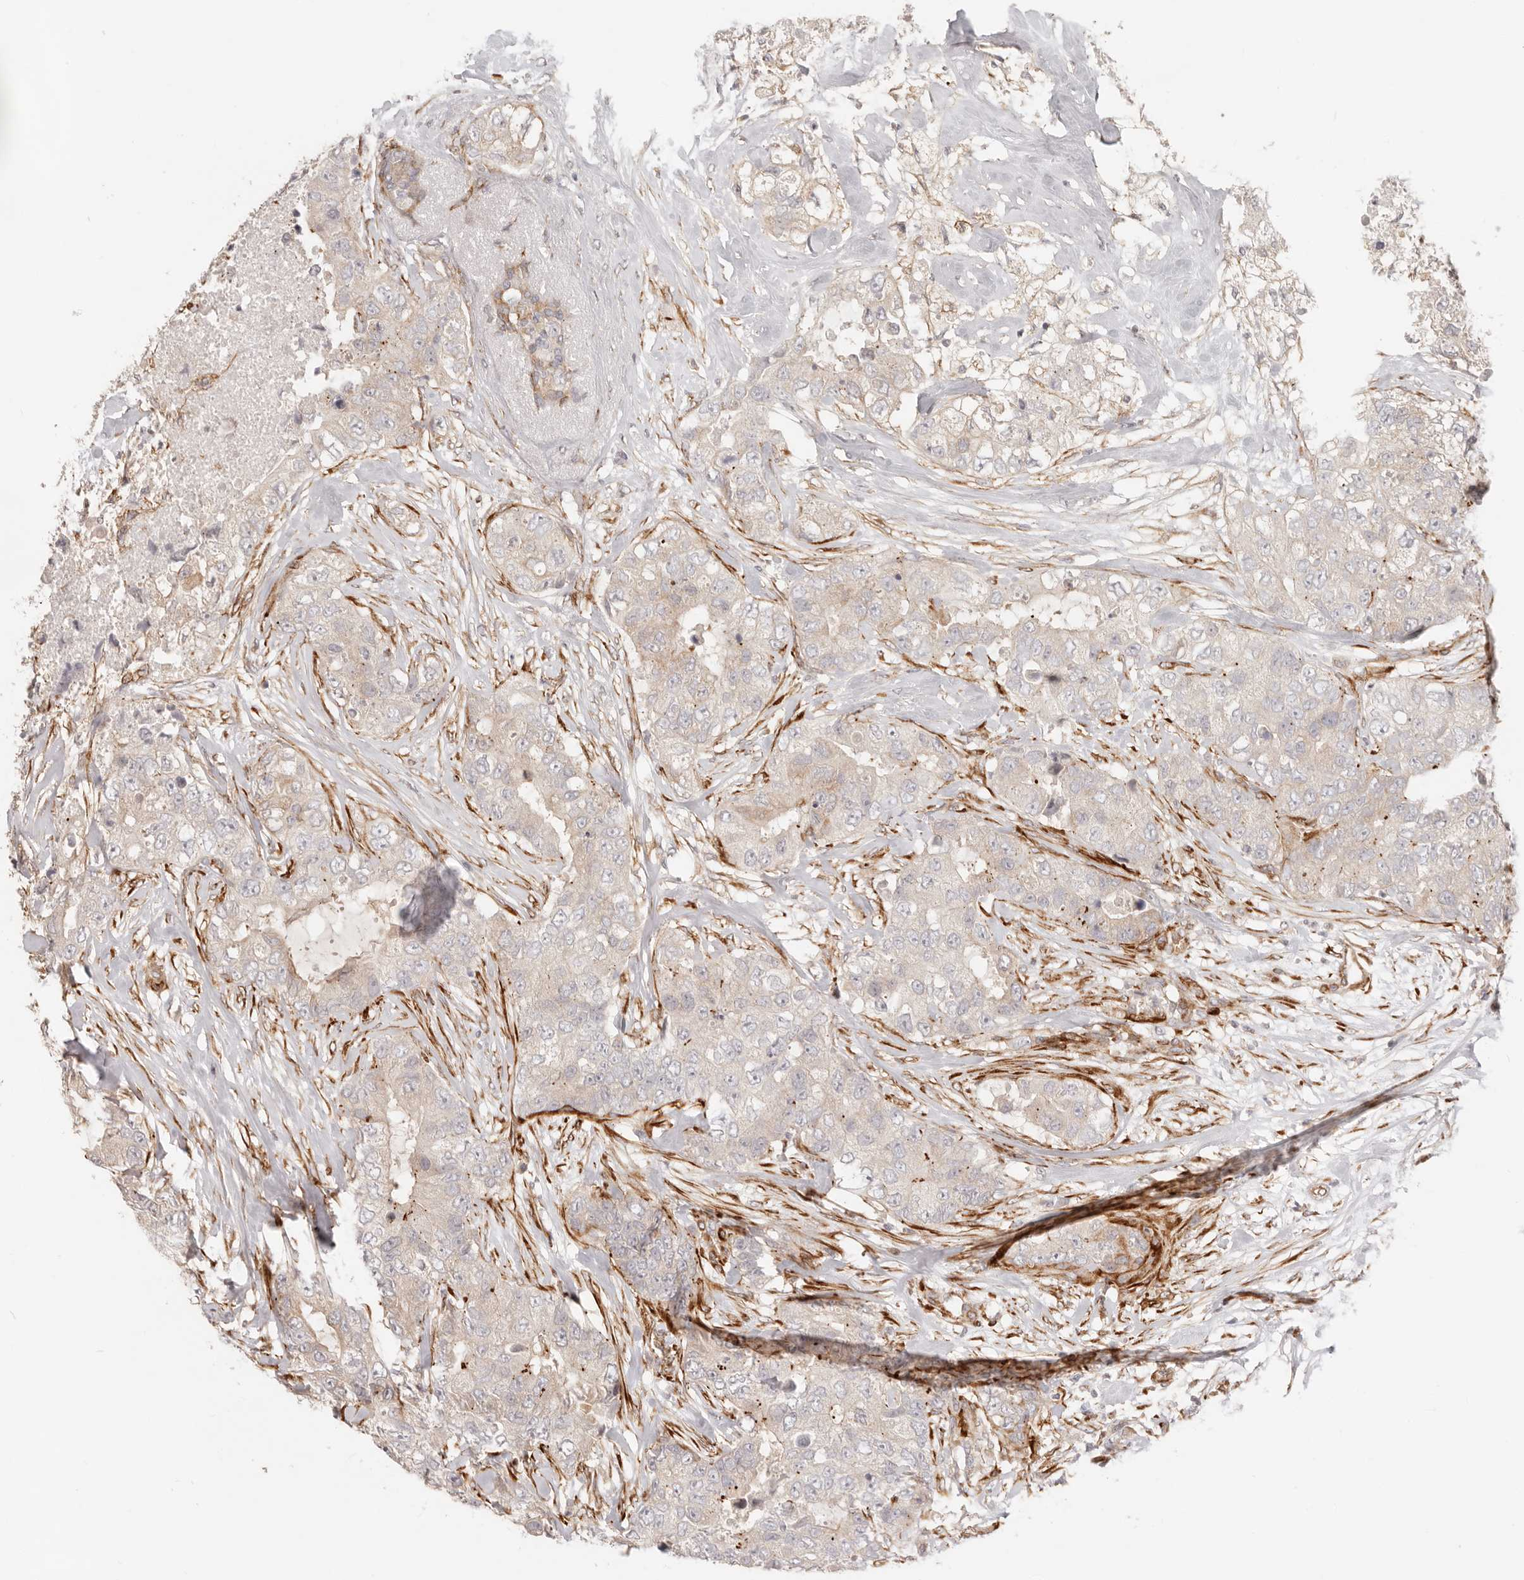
{"staining": {"intensity": "weak", "quantity": "<25%", "location": "cytoplasmic/membranous"}, "tissue": "breast cancer", "cell_type": "Tumor cells", "image_type": "cancer", "snomed": [{"axis": "morphology", "description": "Duct carcinoma"}, {"axis": "topography", "description": "Breast"}], "caption": "There is no significant staining in tumor cells of breast infiltrating ductal carcinoma. (Brightfield microscopy of DAB (3,3'-diaminobenzidine) IHC at high magnification).", "gene": "SASS6", "patient": {"sex": "female", "age": 62}}